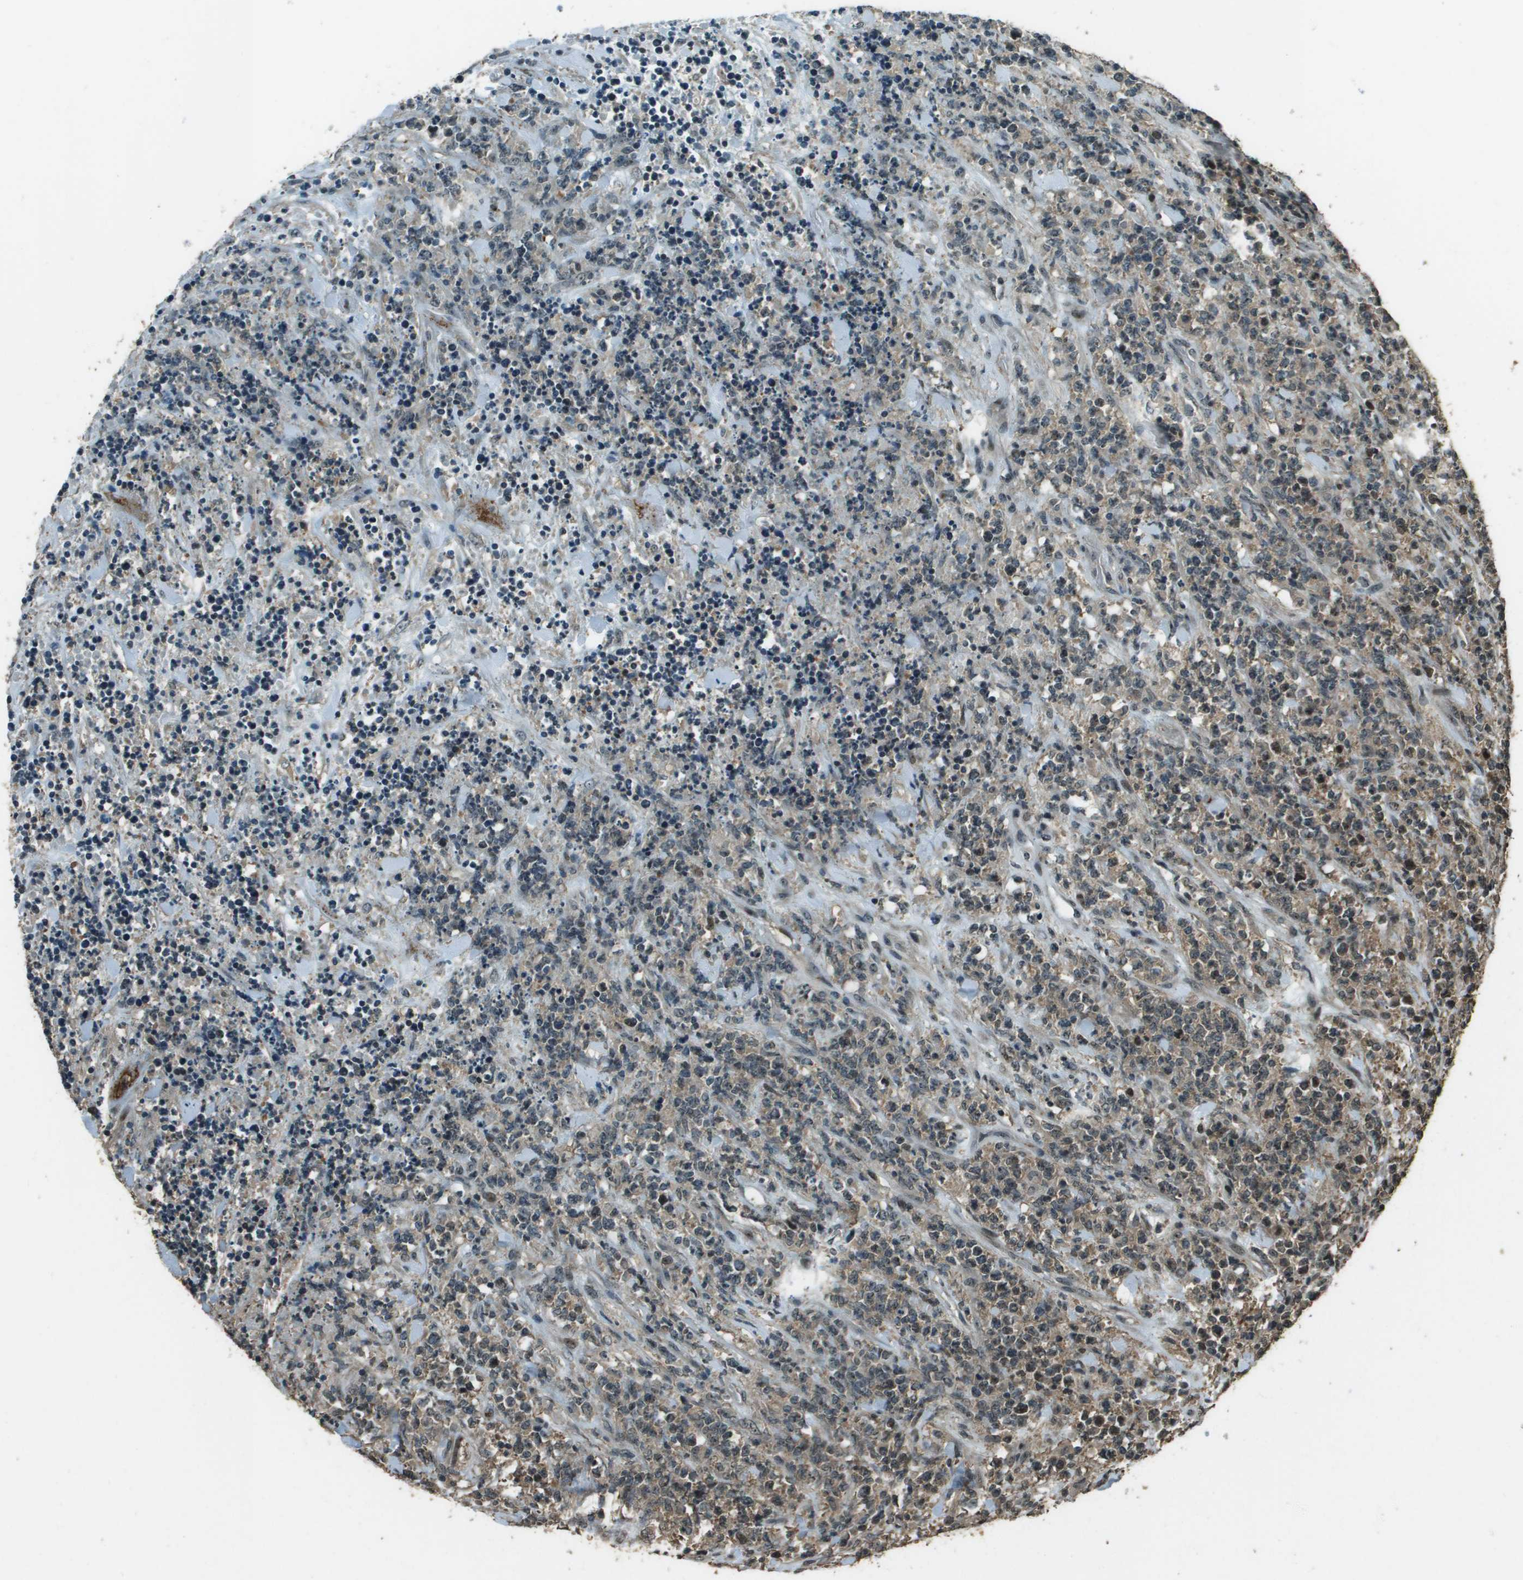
{"staining": {"intensity": "weak", "quantity": "25%-75%", "location": "cytoplasmic/membranous"}, "tissue": "lymphoma", "cell_type": "Tumor cells", "image_type": "cancer", "snomed": [{"axis": "morphology", "description": "Malignant lymphoma, non-Hodgkin's type, High grade"}, {"axis": "topography", "description": "Soft tissue"}], "caption": "Human lymphoma stained with a protein marker shows weak staining in tumor cells.", "gene": "SDC3", "patient": {"sex": "male", "age": 18}}